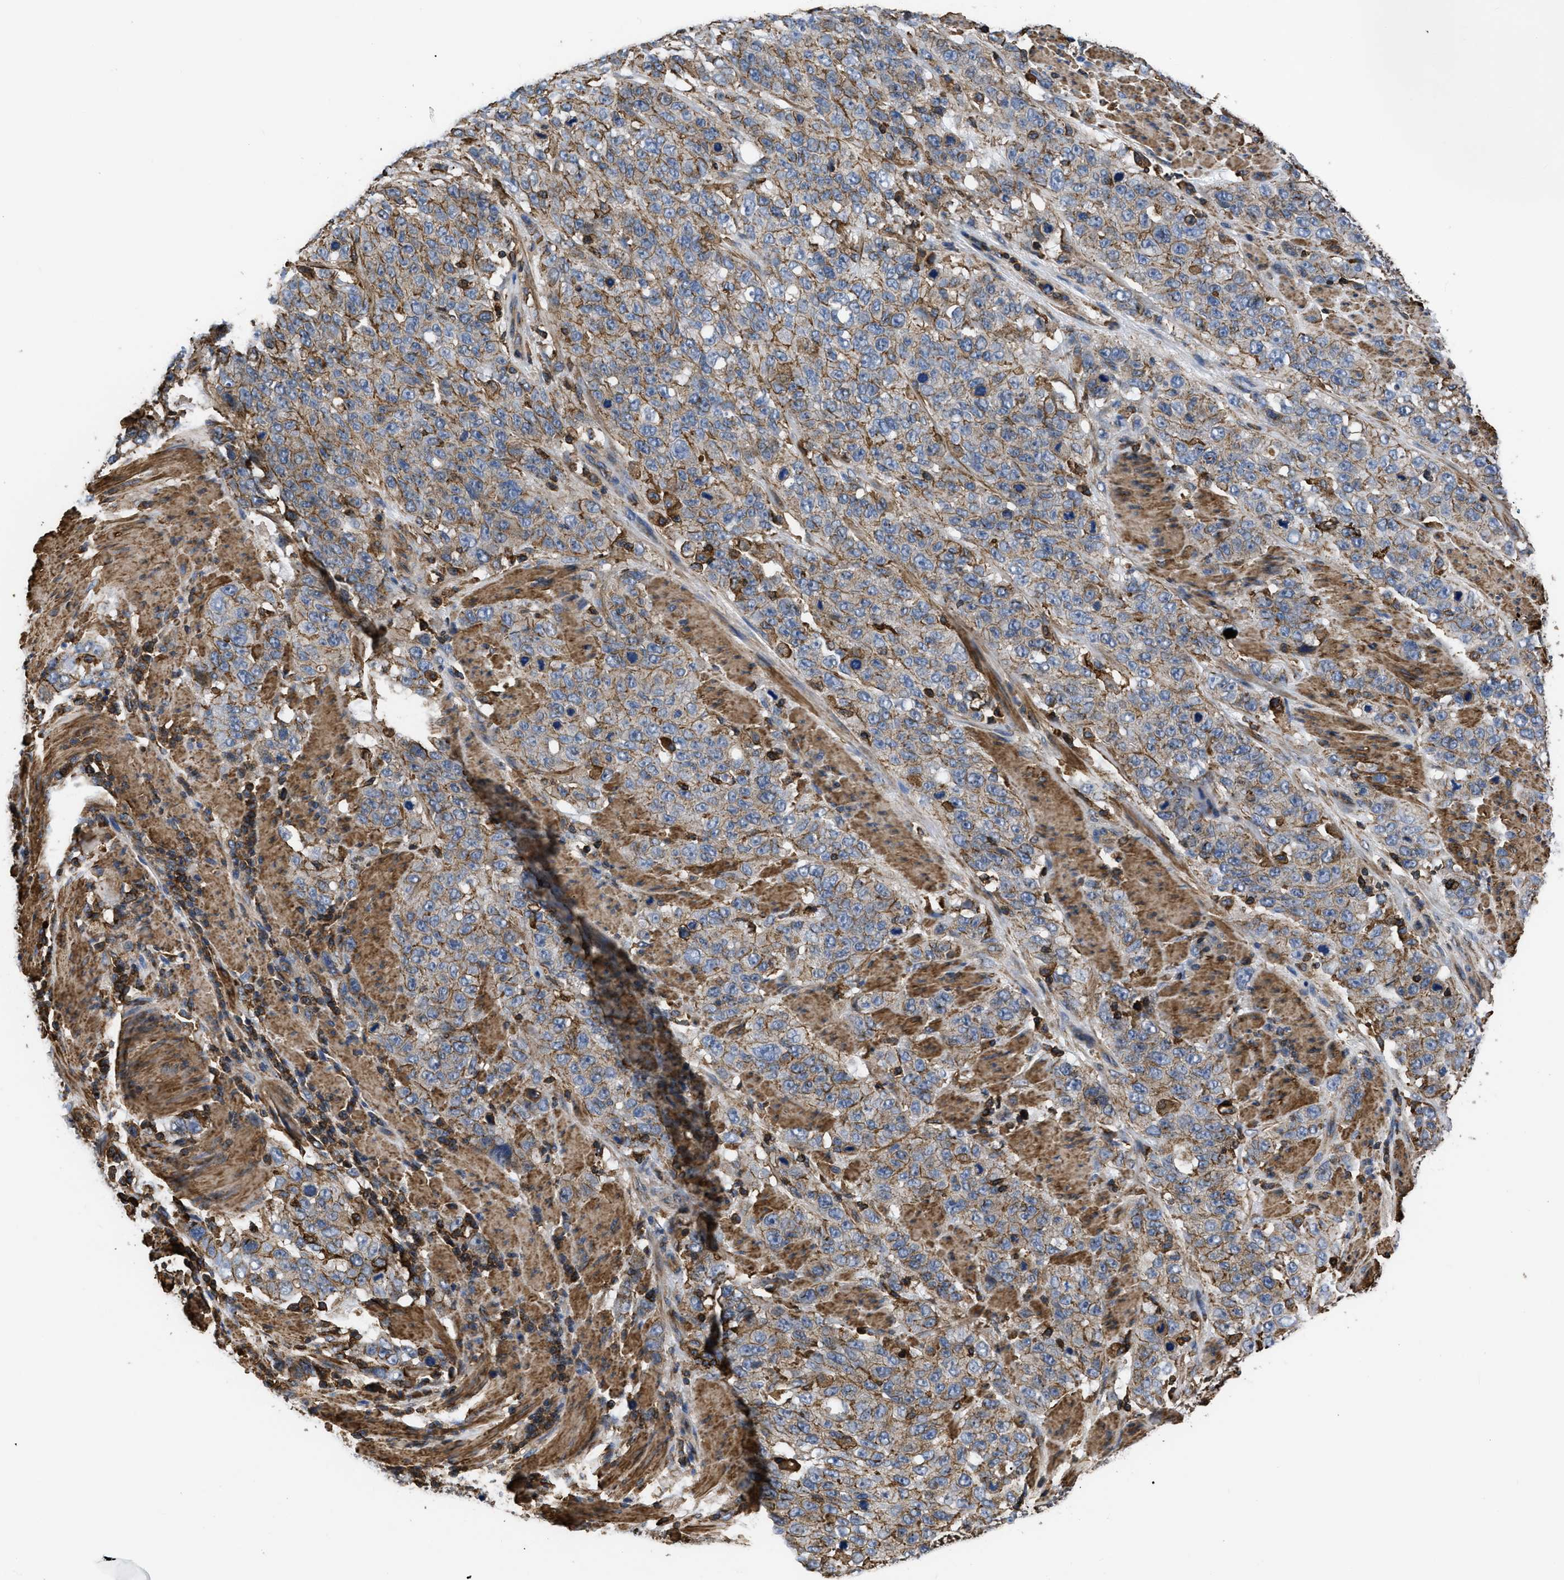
{"staining": {"intensity": "moderate", "quantity": ">75%", "location": "cytoplasmic/membranous"}, "tissue": "stomach cancer", "cell_type": "Tumor cells", "image_type": "cancer", "snomed": [{"axis": "morphology", "description": "Adenocarcinoma, NOS"}, {"axis": "topography", "description": "Stomach"}], "caption": "Moderate cytoplasmic/membranous positivity is appreciated in about >75% of tumor cells in stomach cancer (adenocarcinoma).", "gene": "SCUBE2", "patient": {"sex": "male", "age": 48}}